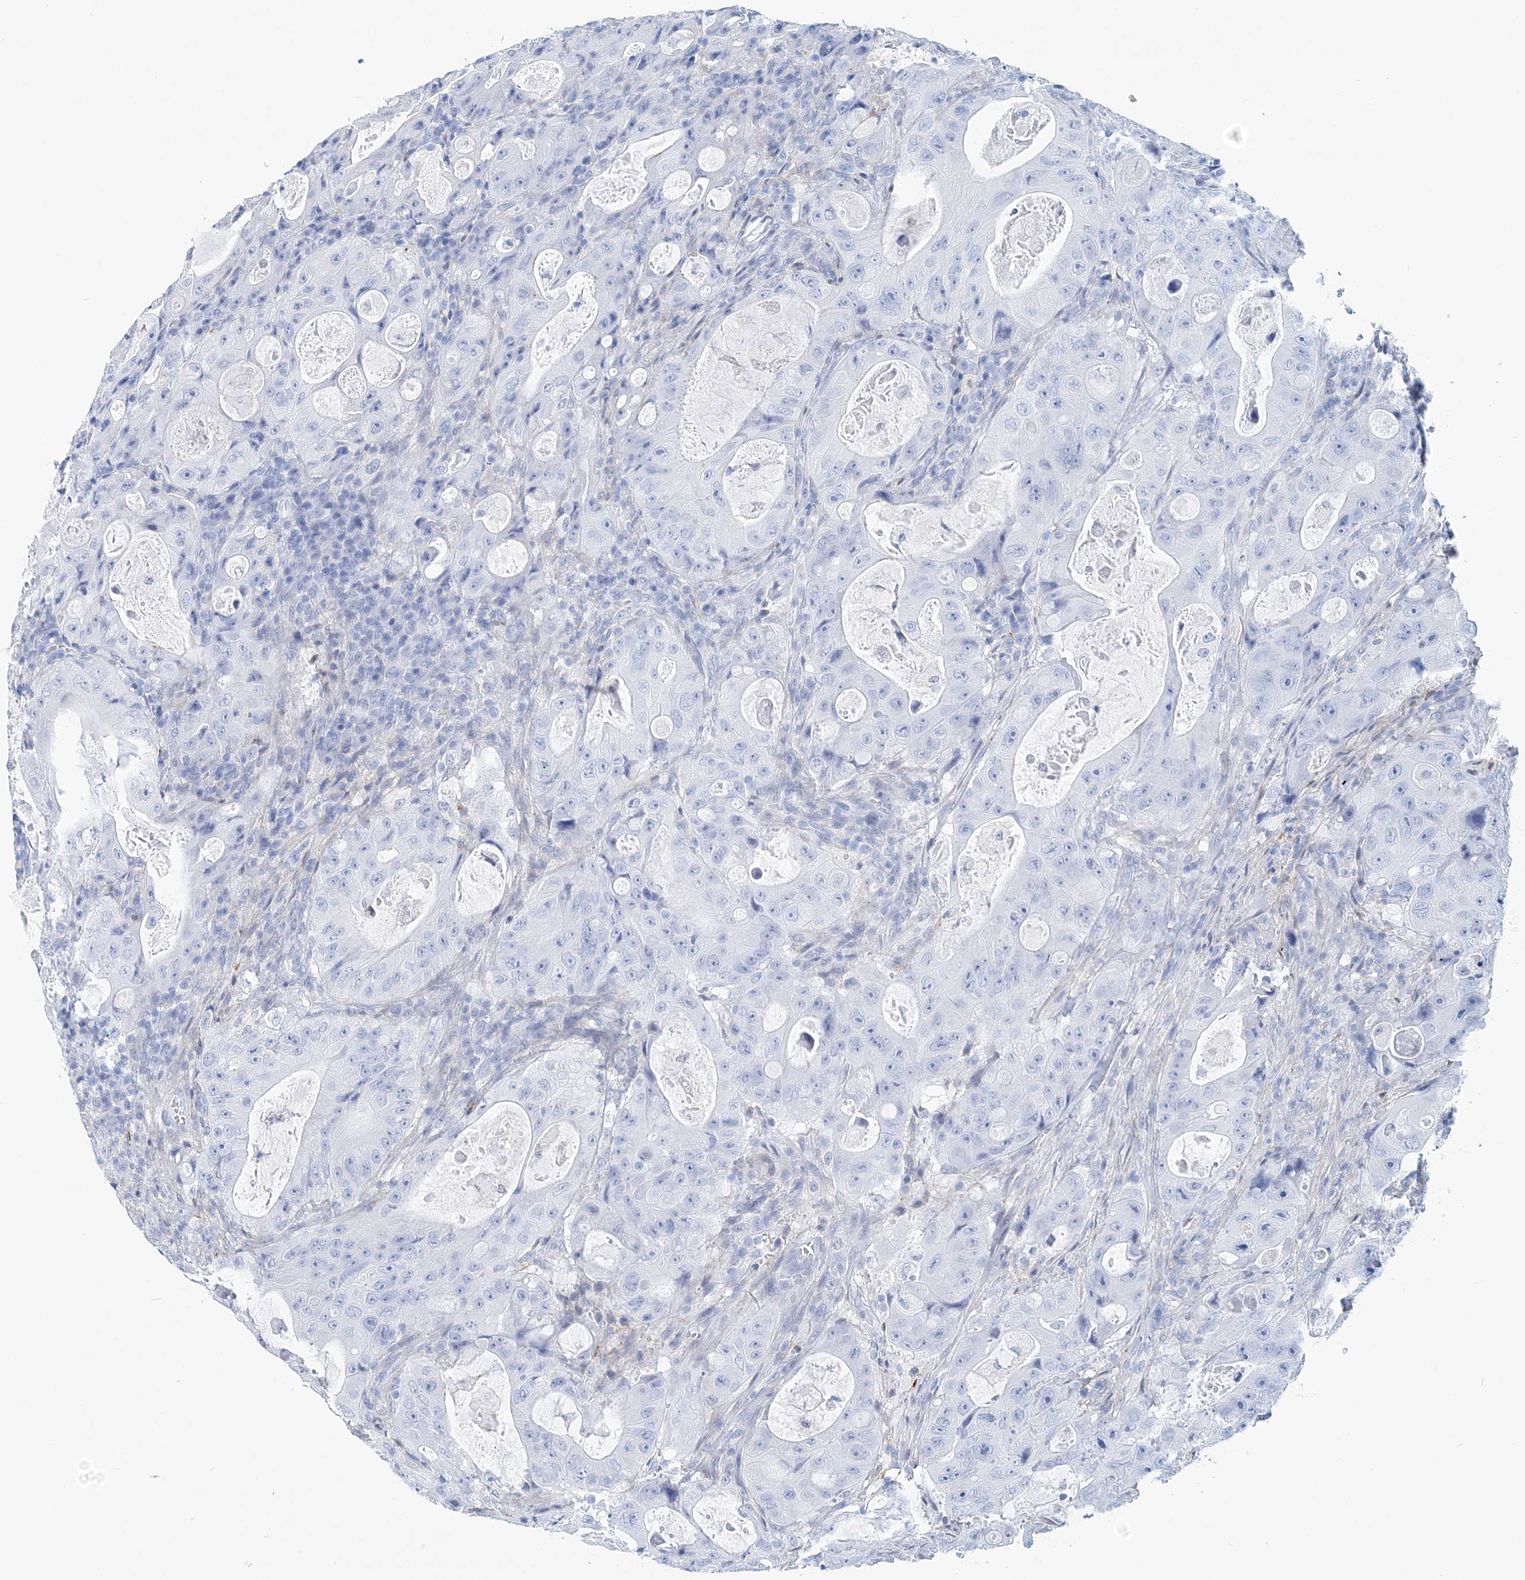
{"staining": {"intensity": "negative", "quantity": "none", "location": "none"}, "tissue": "colorectal cancer", "cell_type": "Tumor cells", "image_type": "cancer", "snomed": [{"axis": "morphology", "description": "Adenocarcinoma, NOS"}, {"axis": "topography", "description": "Colon"}], "caption": "Immunohistochemistry (IHC) micrograph of neoplastic tissue: colorectal adenocarcinoma stained with DAB displays no significant protein positivity in tumor cells.", "gene": "NKX6-1", "patient": {"sex": "female", "age": 46}}